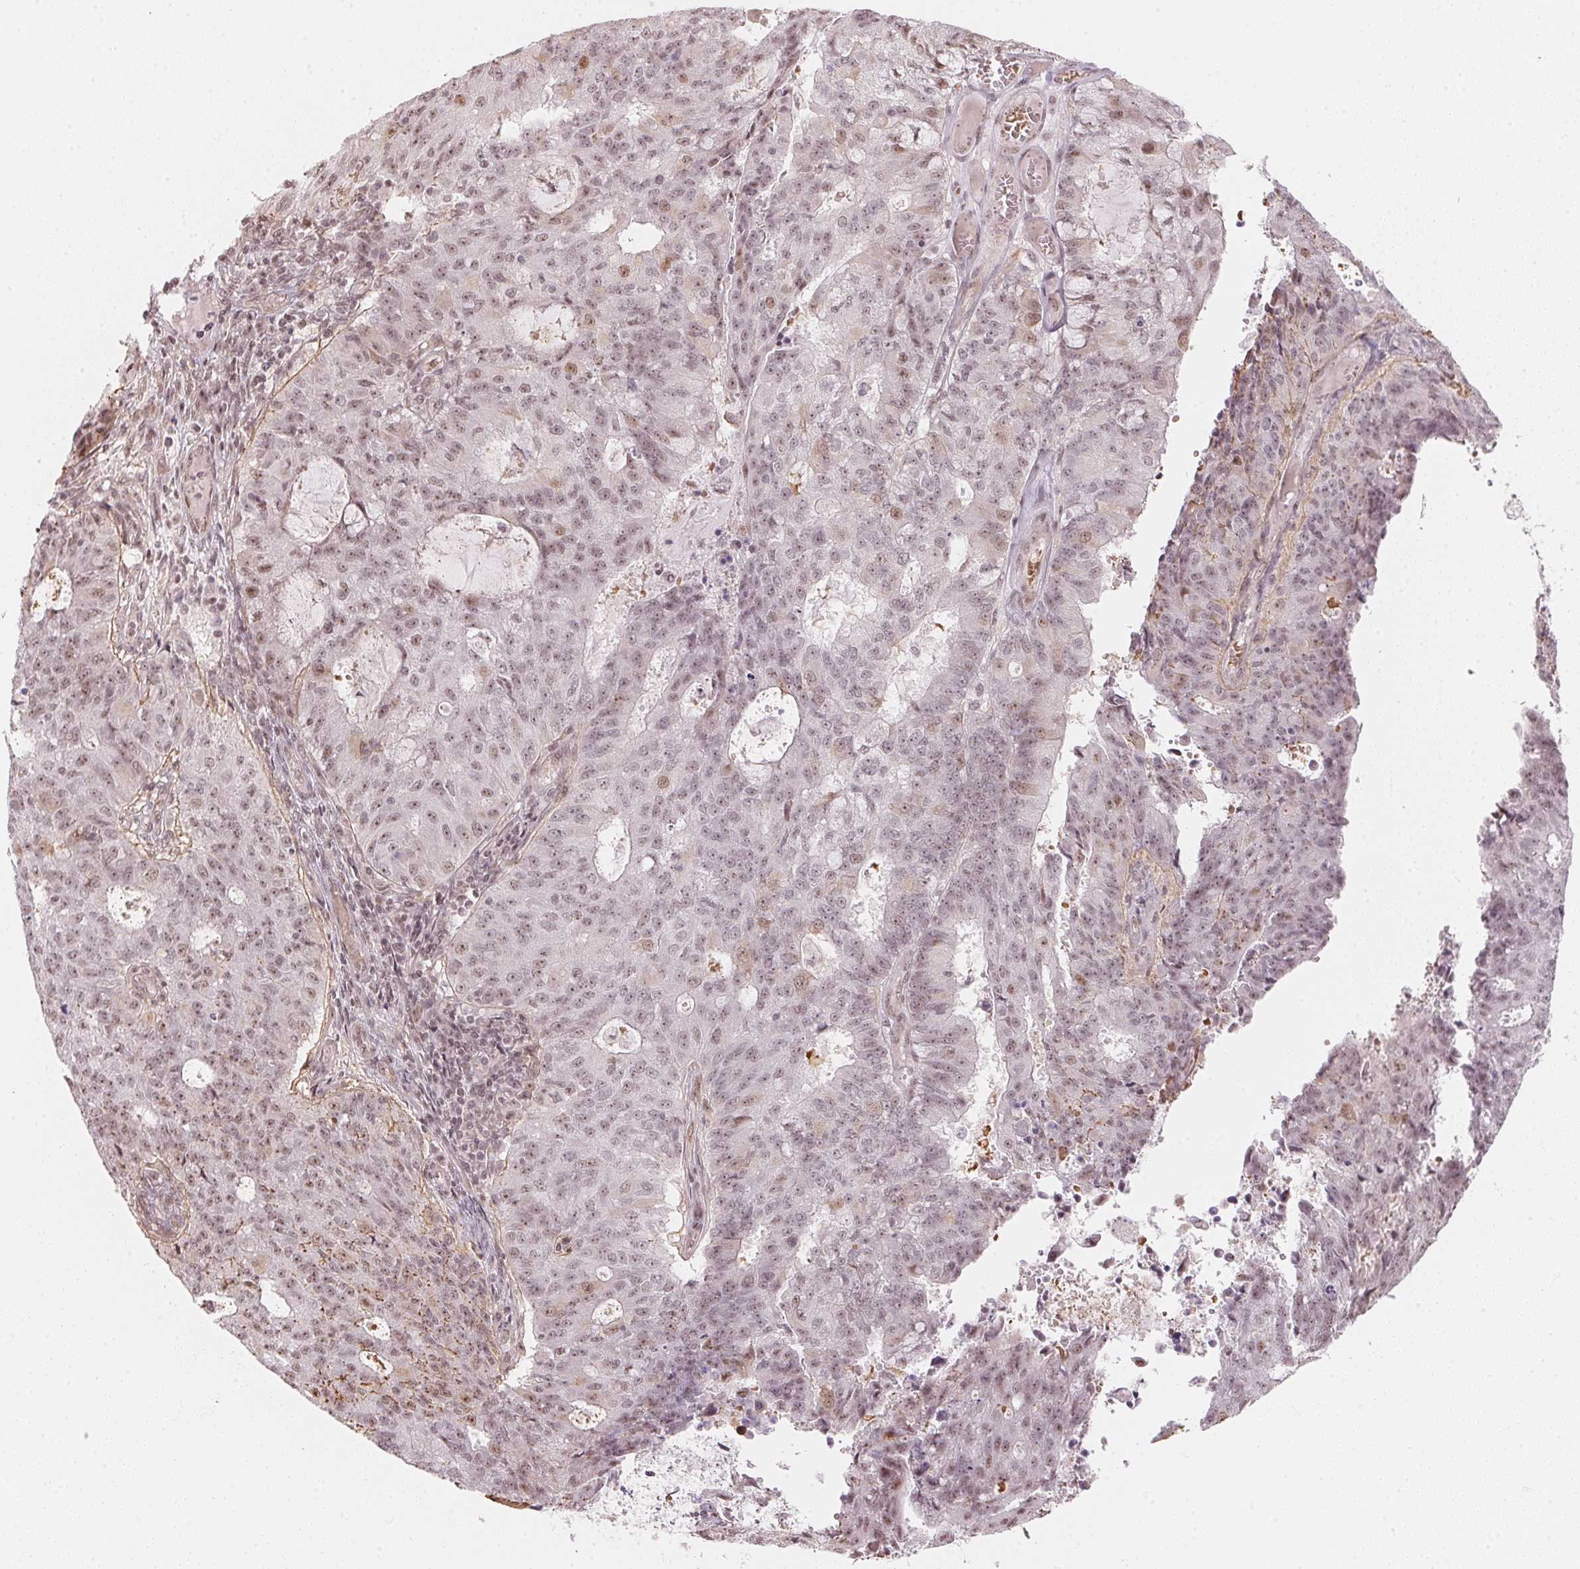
{"staining": {"intensity": "weak", "quantity": "25%-75%", "location": "cytoplasmic/membranous,nuclear"}, "tissue": "endometrial cancer", "cell_type": "Tumor cells", "image_type": "cancer", "snomed": [{"axis": "morphology", "description": "Adenocarcinoma, NOS"}, {"axis": "topography", "description": "Endometrium"}], "caption": "Tumor cells demonstrate low levels of weak cytoplasmic/membranous and nuclear positivity in about 25%-75% of cells in endometrial adenocarcinoma.", "gene": "KAT6A", "patient": {"sex": "female", "age": 82}}